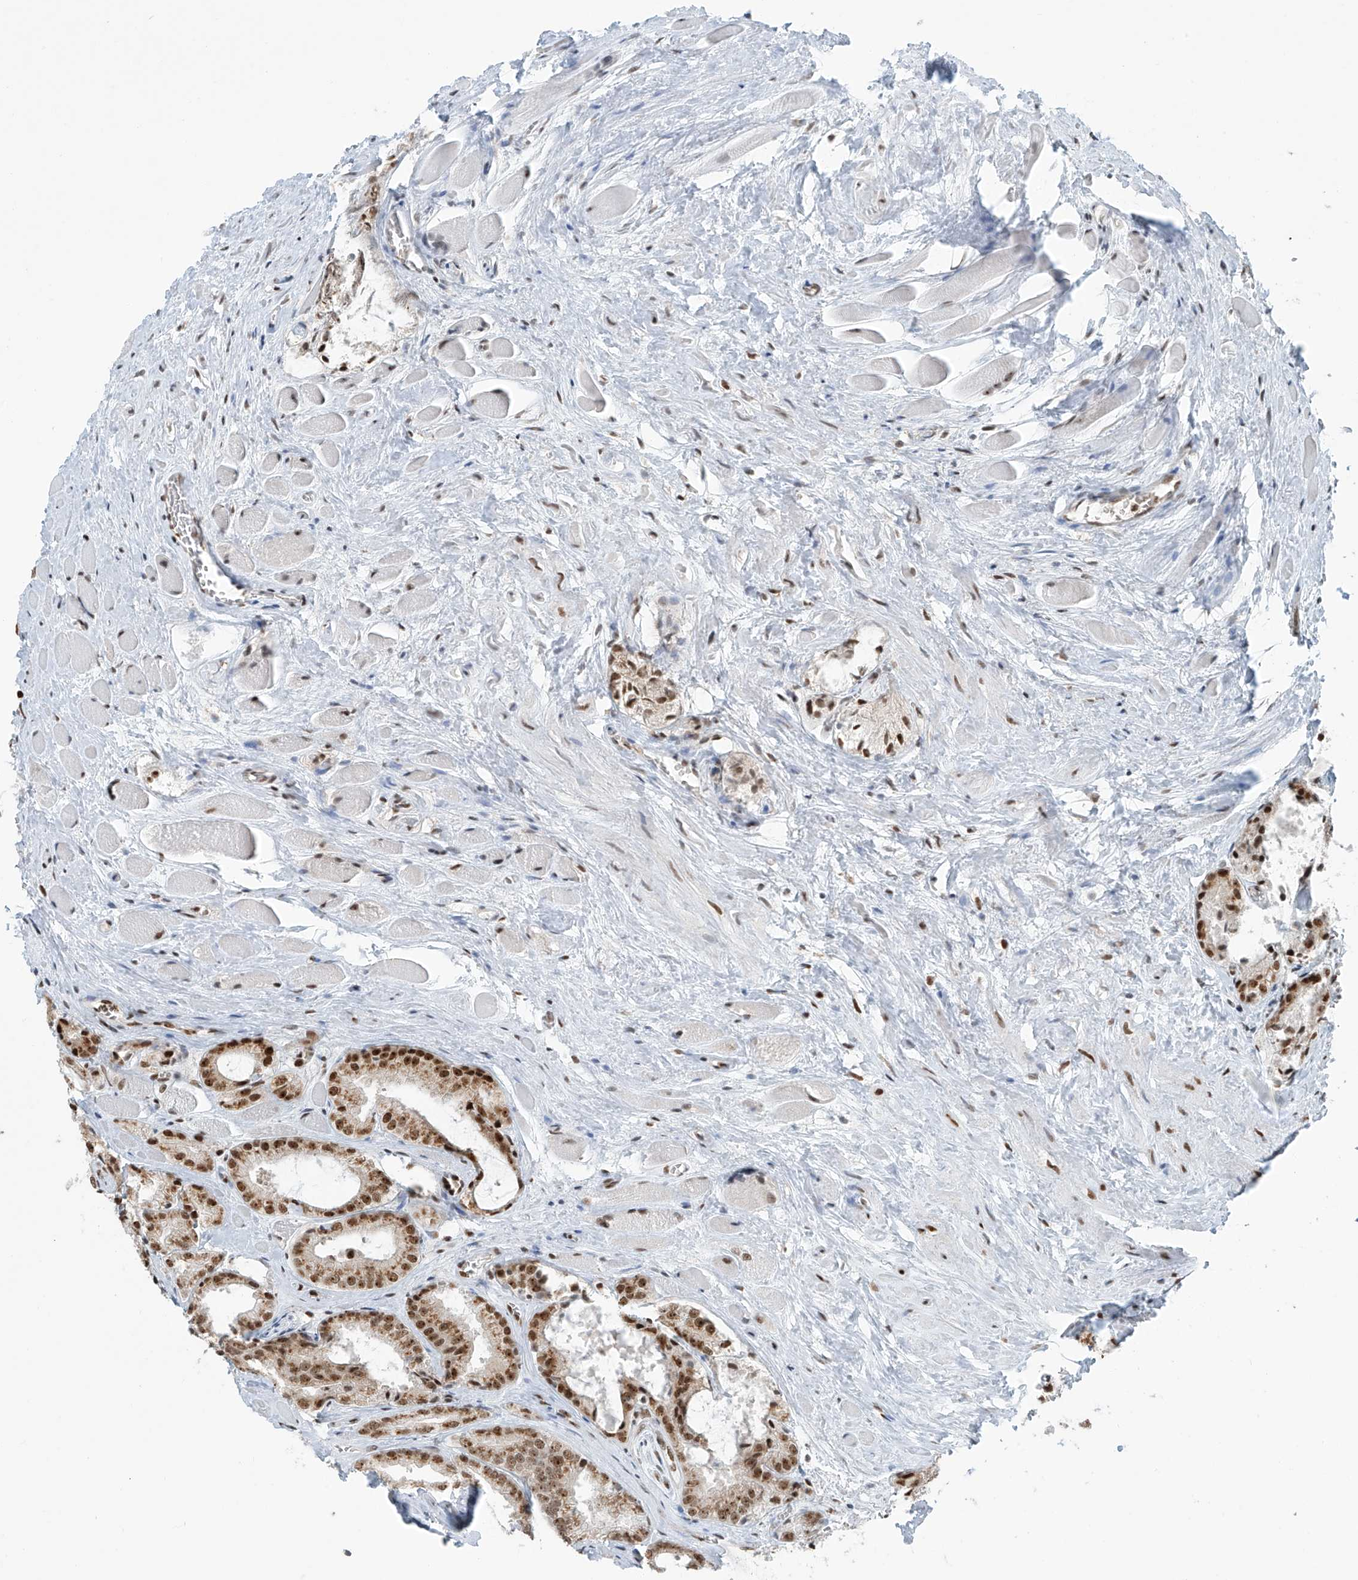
{"staining": {"intensity": "moderate", "quantity": ">75%", "location": "cytoplasmic/membranous,nuclear"}, "tissue": "prostate cancer", "cell_type": "Tumor cells", "image_type": "cancer", "snomed": [{"axis": "morphology", "description": "Adenocarcinoma, Low grade"}, {"axis": "topography", "description": "Prostate"}], "caption": "Immunohistochemical staining of prostate low-grade adenocarcinoma exhibits medium levels of moderate cytoplasmic/membranous and nuclear expression in approximately >75% of tumor cells.", "gene": "FAM193B", "patient": {"sex": "male", "age": 67}}